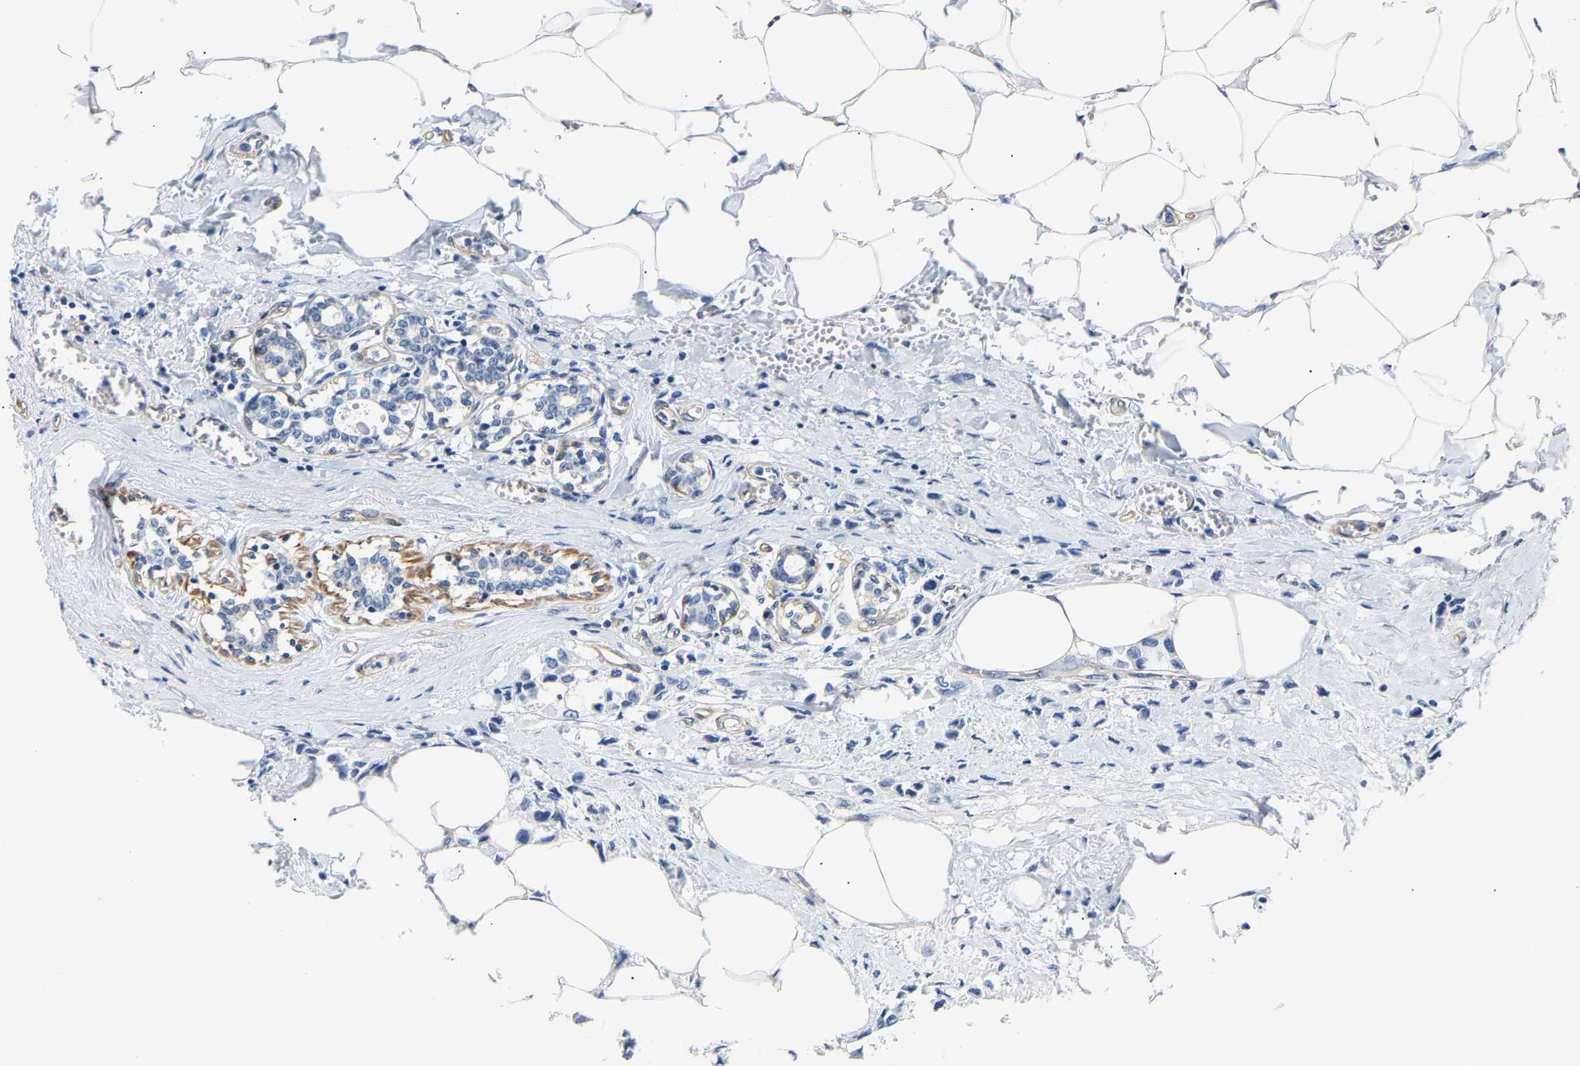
{"staining": {"intensity": "negative", "quantity": "none", "location": "none"}, "tissue": "breast cancer", "cell_type": "Tumor cells", "image_type": "cancer", "snomed": [{"axis": "morphology", "description": "Lobular carcinoma"}, {"axis": "topography", "description": "Breast"}], "caption": "There is no significant staining in tumor cells of breast lobular carcinoma.", "gene": "PAWR", "patient": {"sex": "female", "age": 51}}